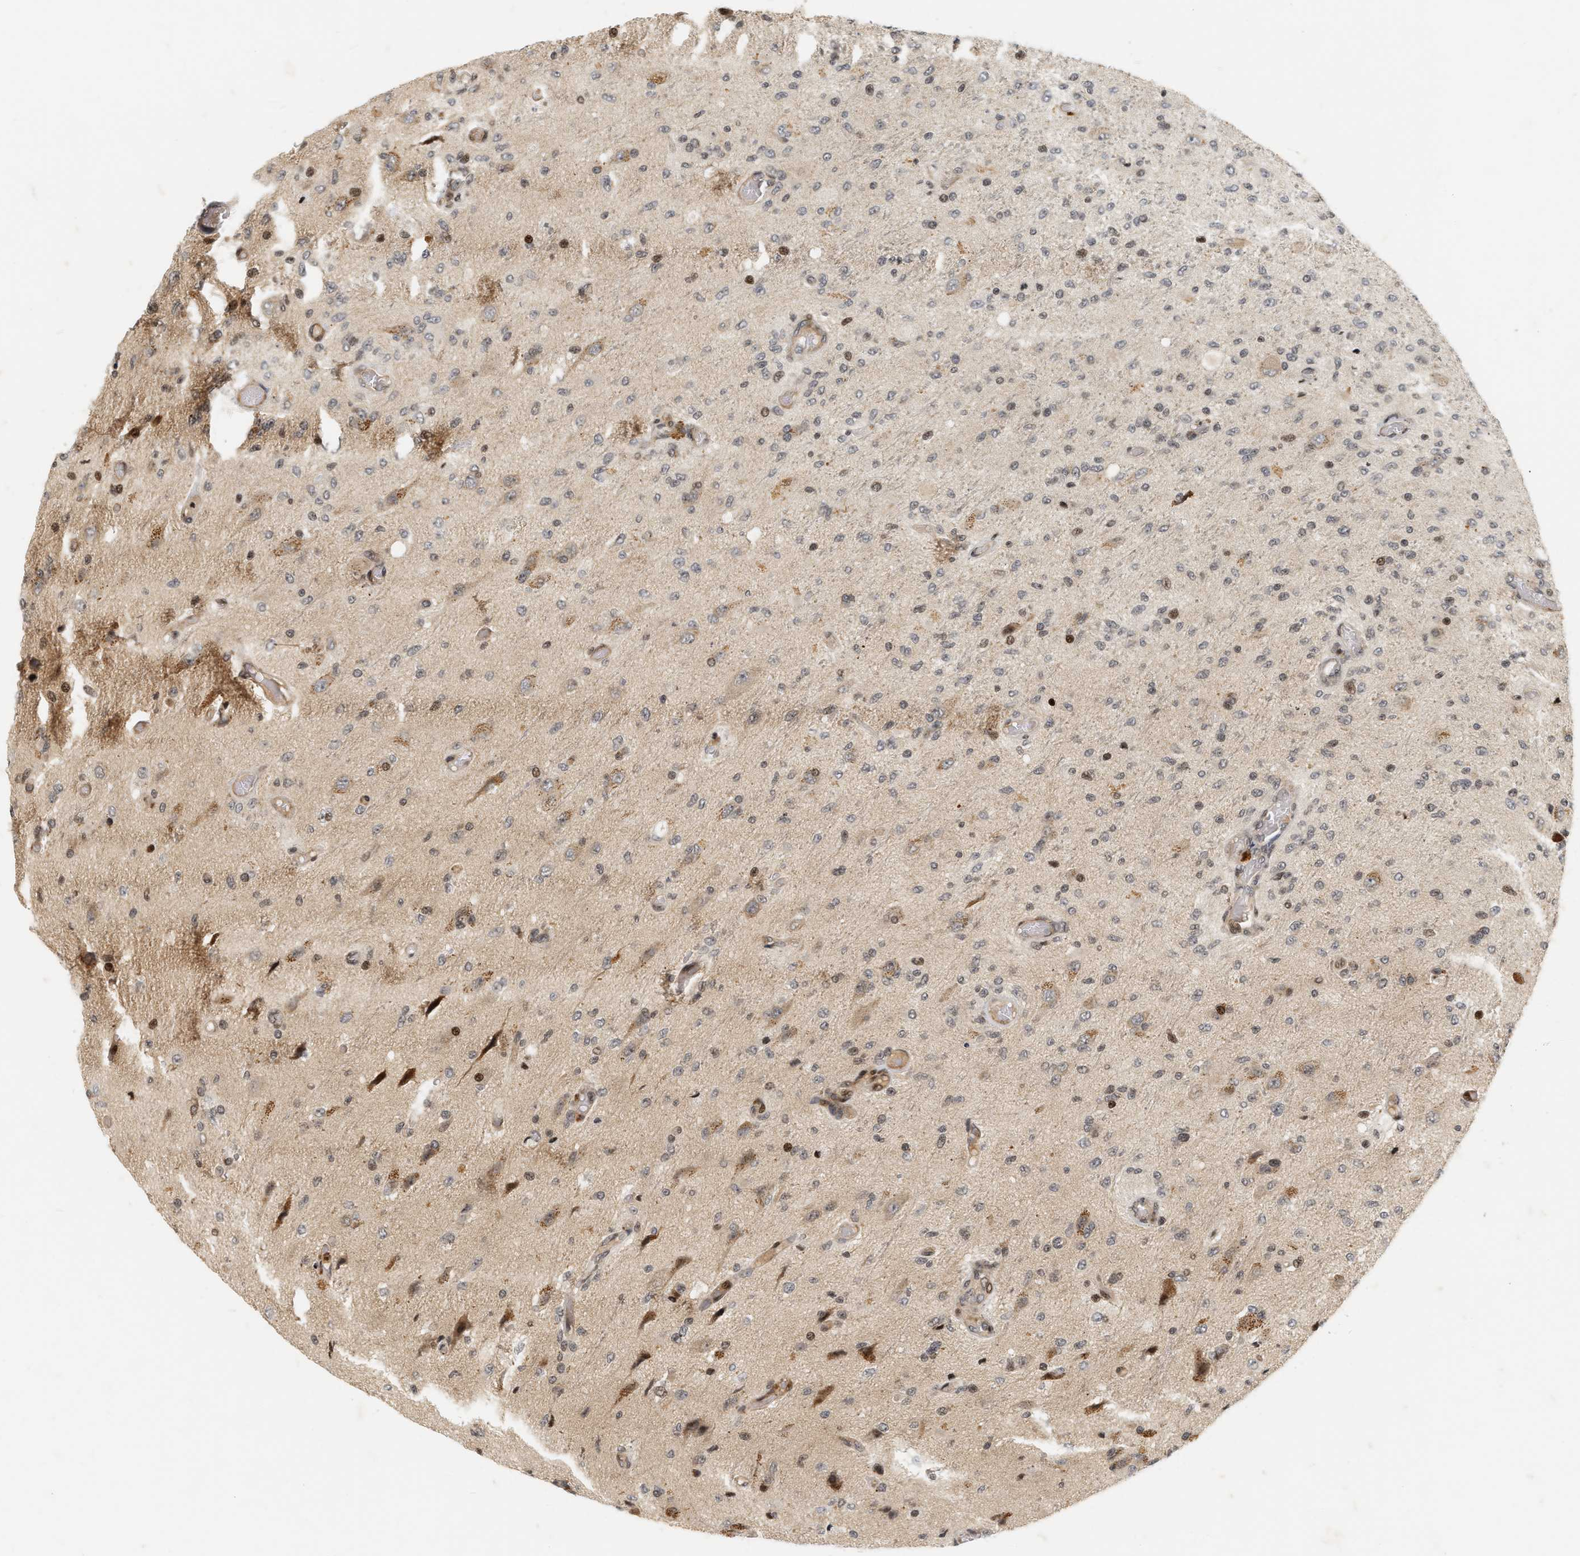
{"staining": {"intensity": "strong", "quantity": "<25%", "location": "nuclear"}, "tissue": "glioma", "cell_type": "Tumor cells", "image_type": "cancer", "snomed": [{"axis": "morphology", "description": "Normal tissue, NOS"}, {"axis": "morphology", "description": "Glioma, malignant, High grade"}, {"axis": "topography", "description": "Cerebral cortex"}], "caption": "Strong nuclear expression for a protein is present in about <25% of tumor cells of glioma using IHC.", "gene": "NFE2L2", "patient": {"sex": "male", "age": 77}}